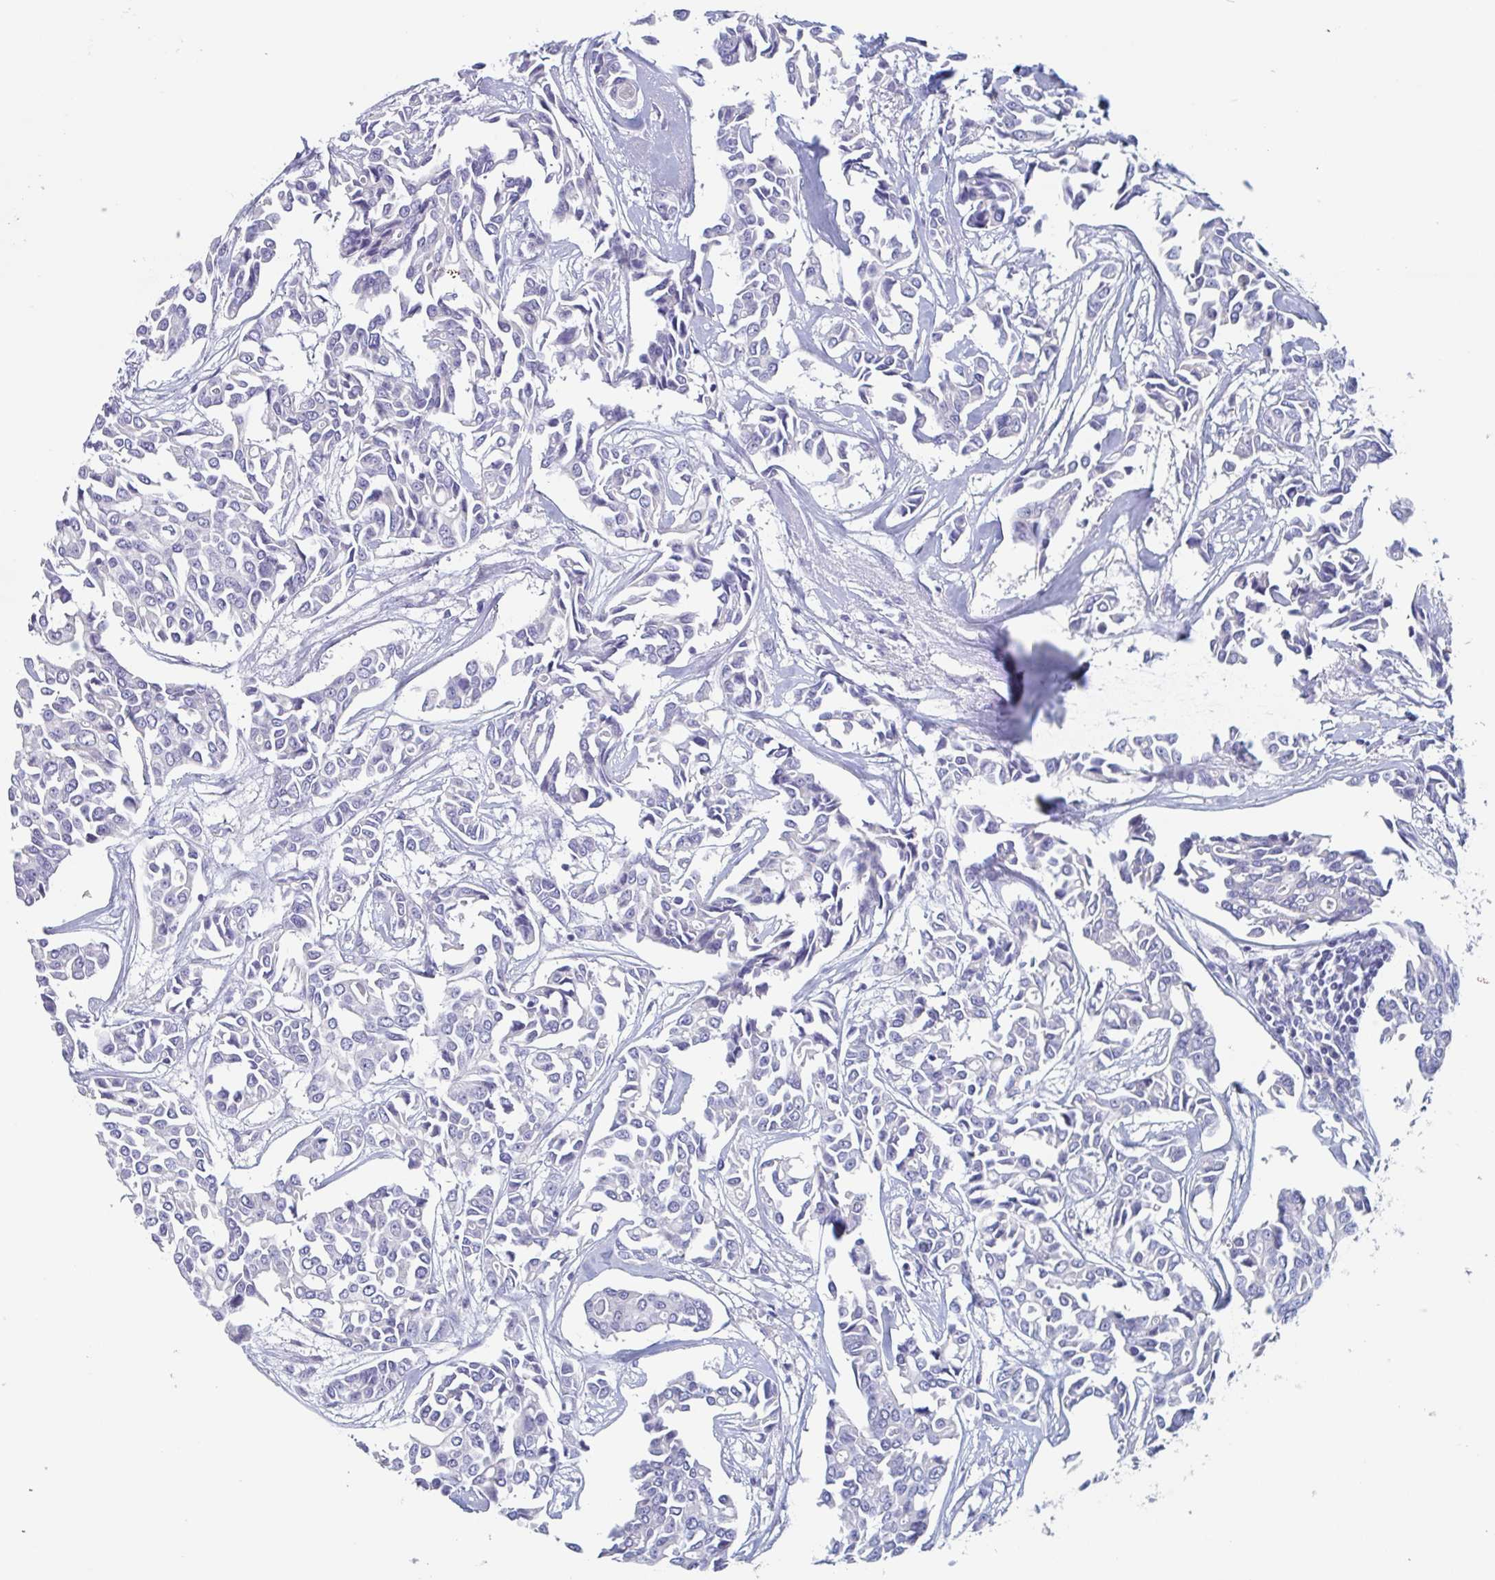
{"staining": {"intensity": "negative", "quantity": "none", "location": "none"}, "tissue": "breast cancer", "cell_type": "Tumor cells", "image_type": "cancer", "snomed": [{"axis": "morphology", "description": "Duct carcinoma"}, {"axis": "topography", "description": "Breast"}], "caption": "Immunohistochemistry (IHC) of human breast cancer displays no expression in tumor cells.", "gene": "ABHD16A", "patient": {"sex": "female", "age": 54}}